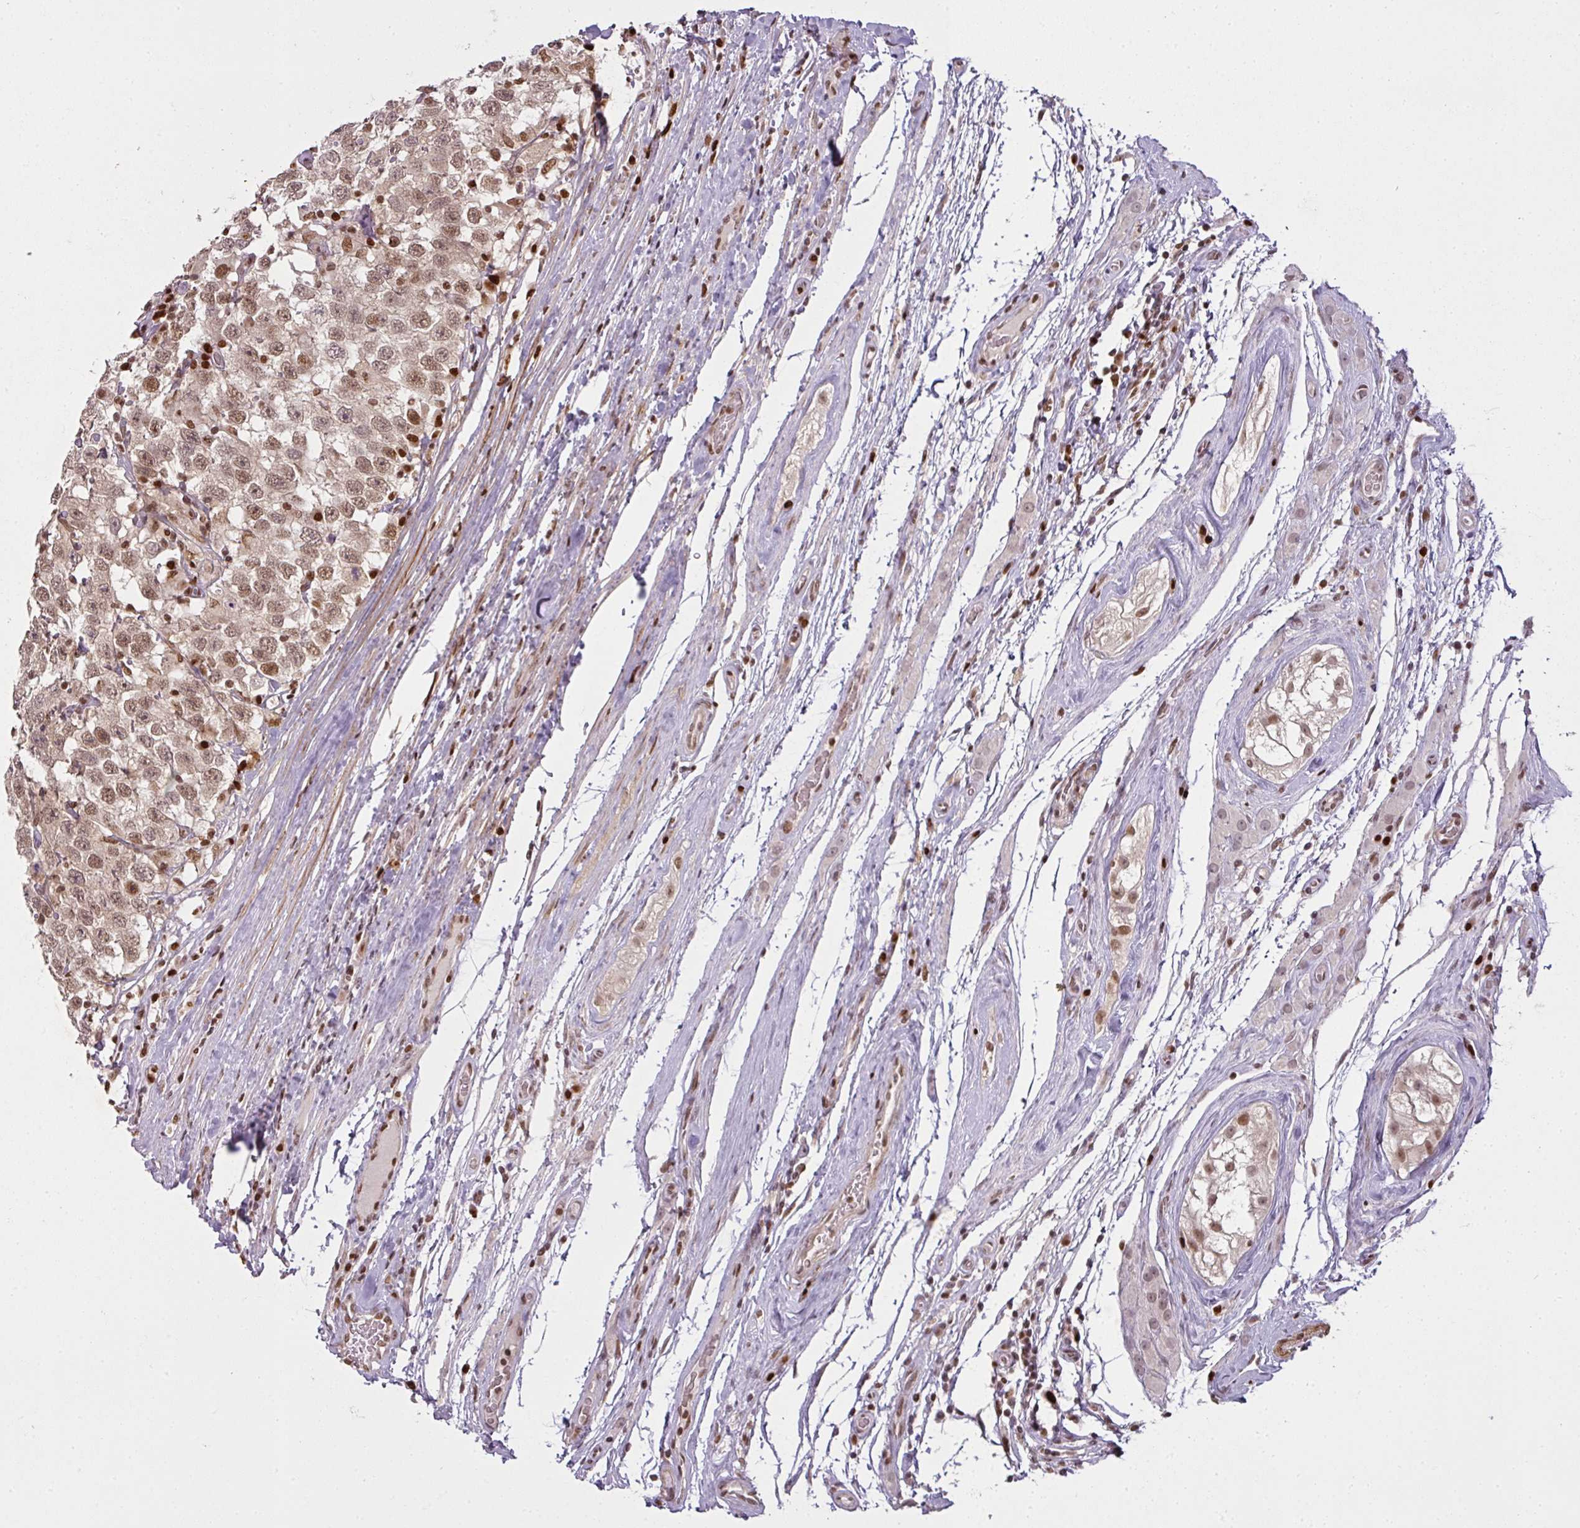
{"staining": {"intensity": "moderate", "quantity": ">75%", "location": "nuclear"}, "tissue": "testis cancer", "cell_type": "Tumor cells", "image_type": "cancer", "snomed": [{"axis": "morphology", "description": "Seminoma, NOS"}, {"axis": "topography", "description": "Testis"}], "caption": "Approximately >75% of tumor cells in testis cancer (seminoma) show moderate nuclear protein positivity as visualized by brown immunohistochemical staining.", "gene": "GPRIN2", "patient": {"sex": "male", "age": 41}}